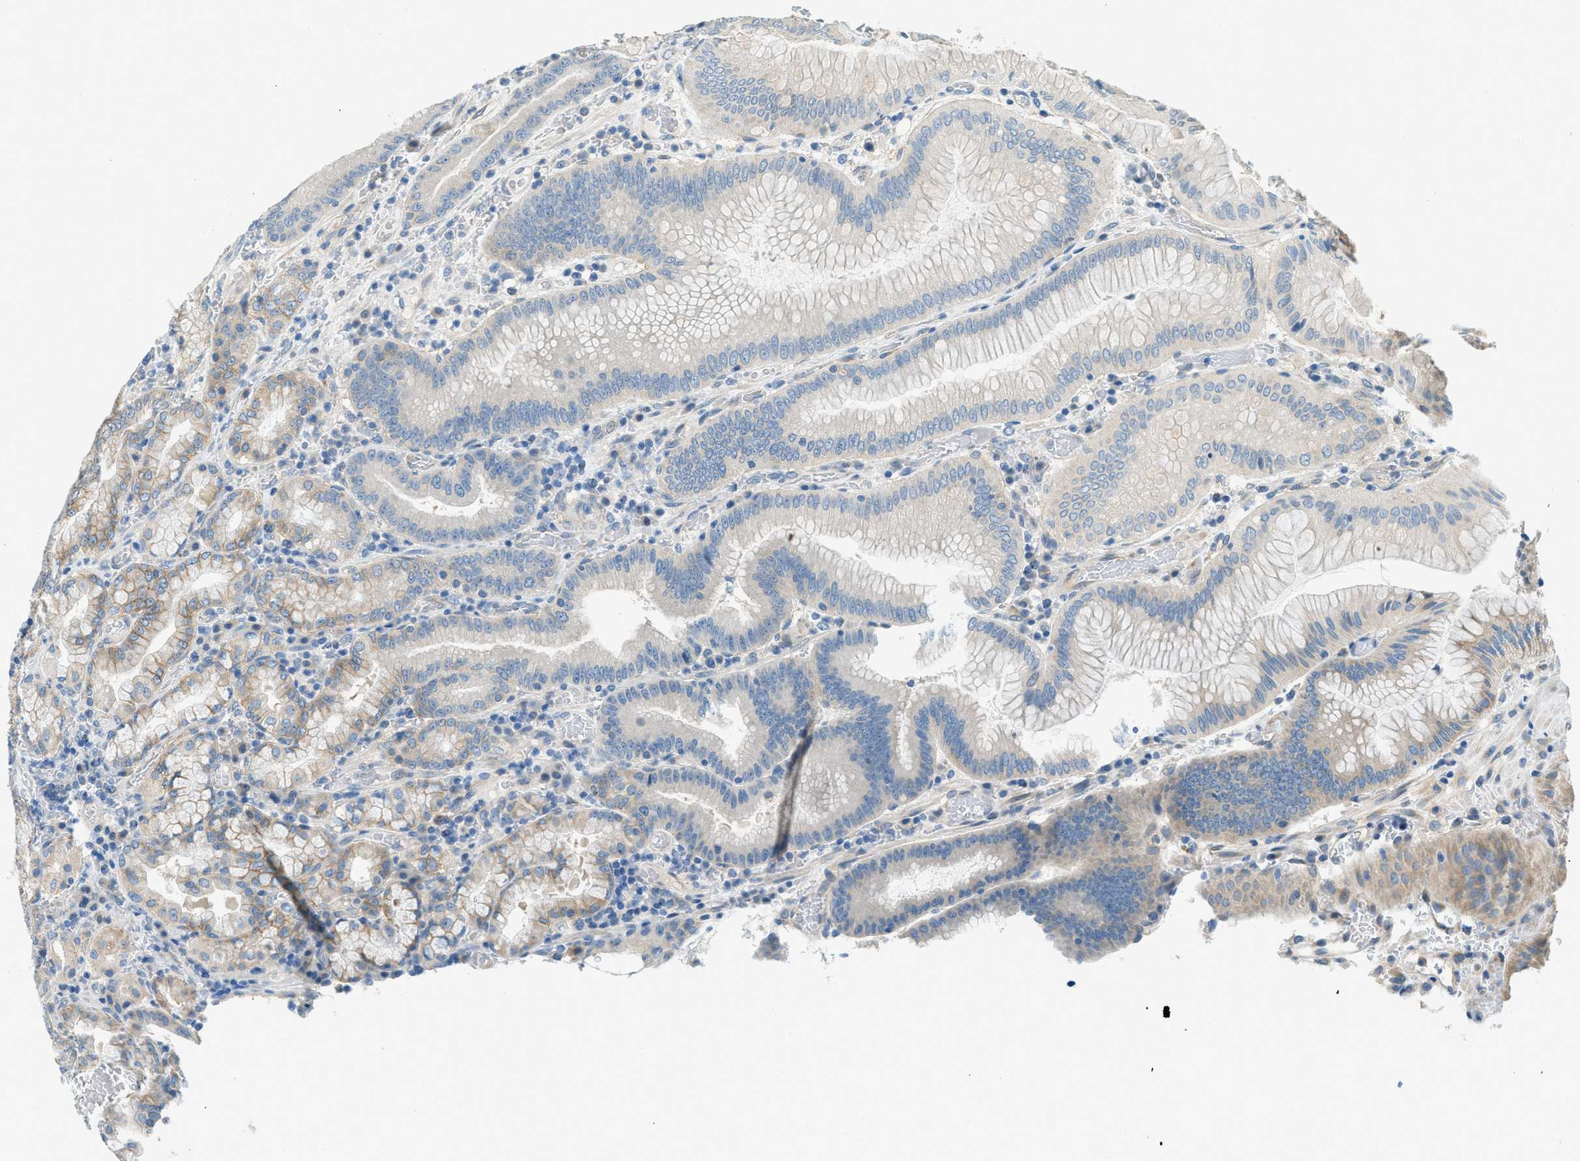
{"staining": {"intensity": "moderate", "quantity": "25%-75%", "location": "cytoplasmic/membranous"}, "tissue": "stomach", "cell_type": "Glandular cells", "image_type": "normal", "snomed": [{"axis": "morphology", "description": "Normal tissue, NOS"}, {"axis": "morphology", "description": "Carcinoid, malignant, NOS"}, {"axis": "topography", "description": "Stomach, upper"}], "caption": "Protein staining of benign stomach shows moderate cytoplasmic/membranous positivity in approximately 25%-75% of glandular cells. (DAB (3,3'-diaminobenzidine) IHC, brown staining for protein, blue staining for nuclei).", "gene": "ZNF367", "patient": {"sex": "male", "age": 39}}